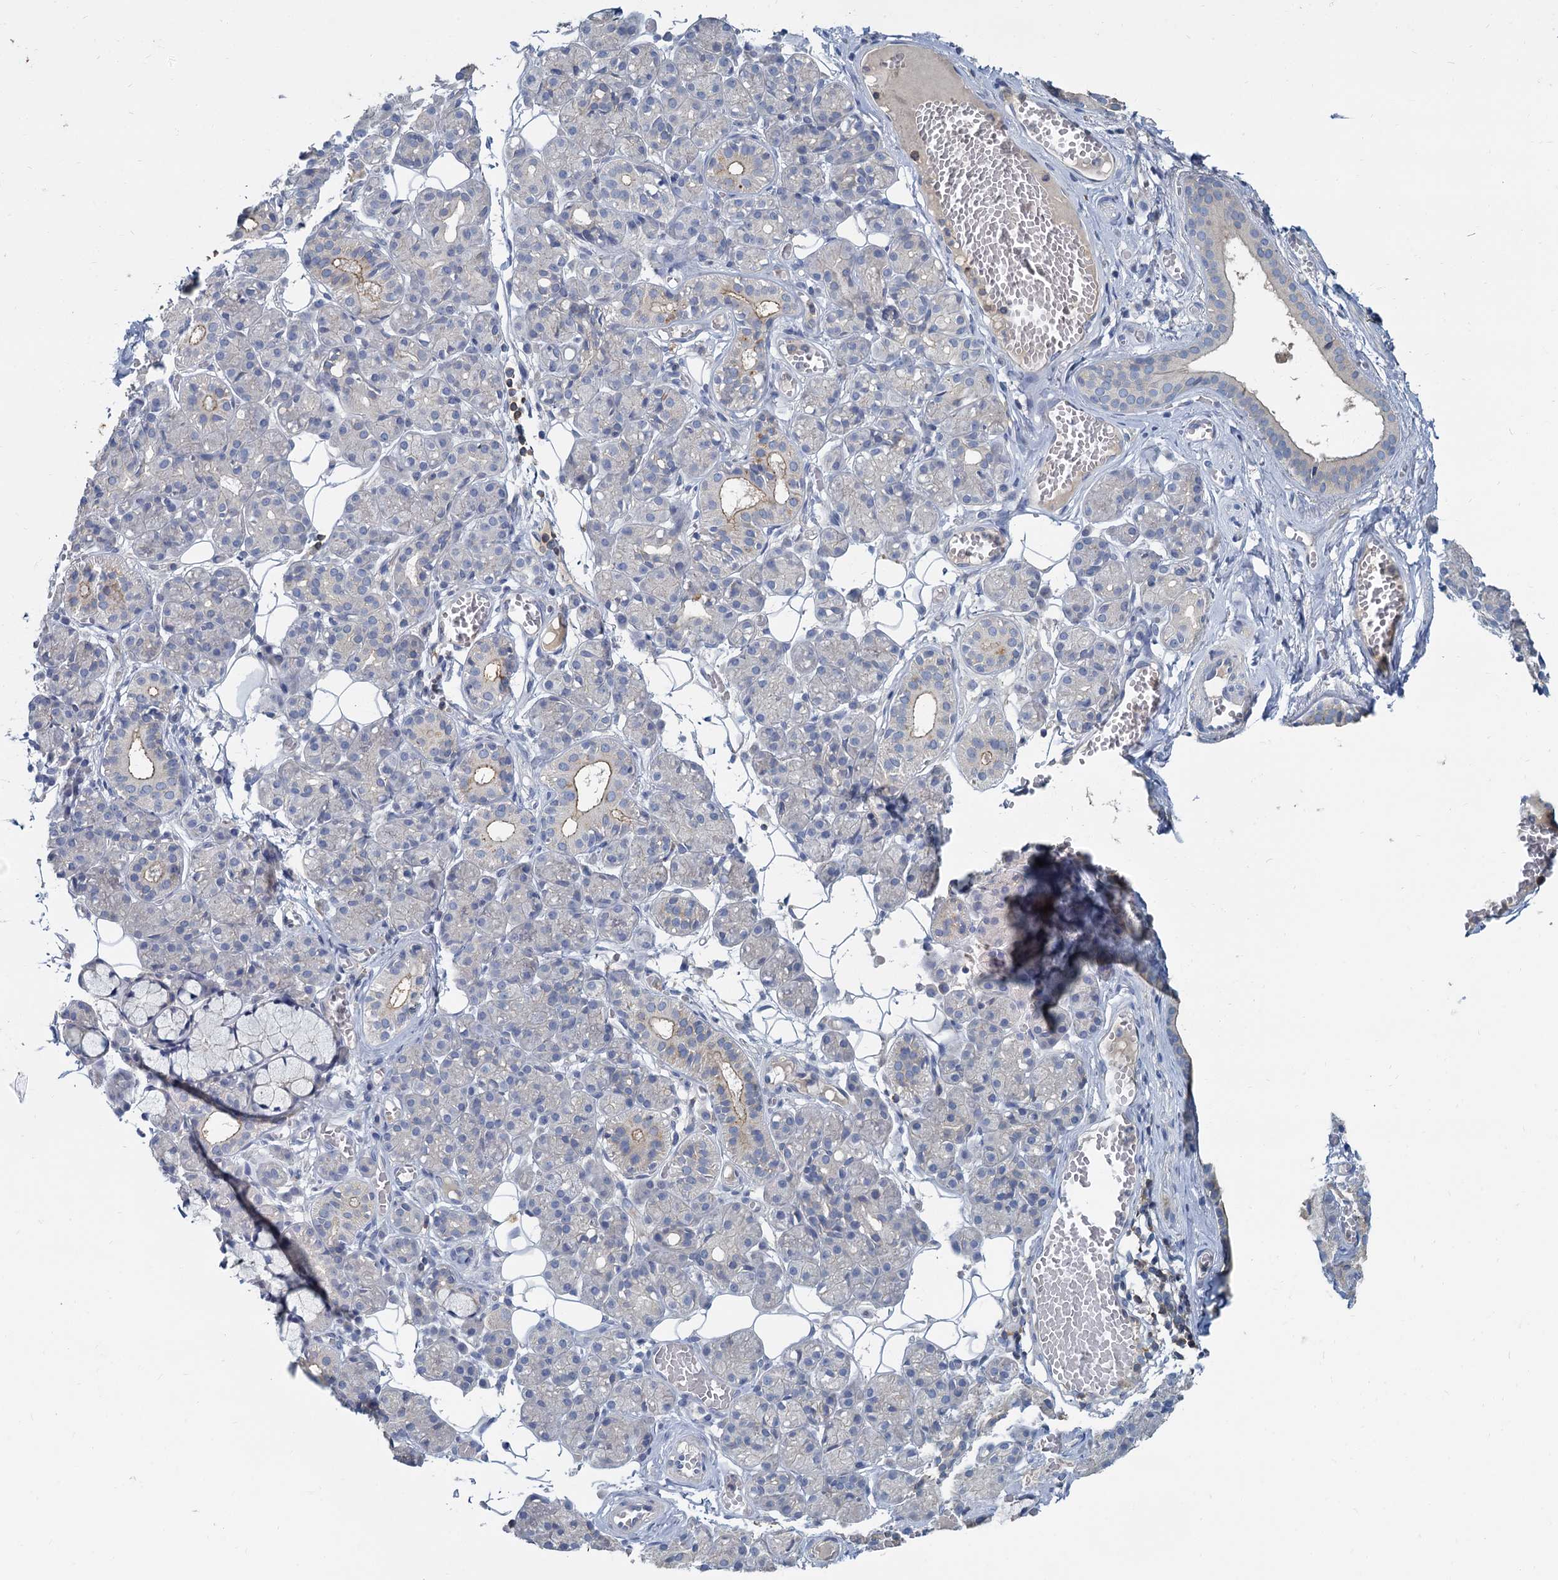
{"staining": {"intensity": "weak", "quantity": "<25%", "location": "cytoplasmic/membranous"}, "tissue": "salivary gland", "cell_type": "Glandular cells", "image_type": "normal", "snomed": [{"axis": "morphology", "description": "Normal tissue, NOS"}, {"axis": "topography", "description": "Salivary gland"}], "caption": "Immunohistochemistry (IHC) histopathology image of normal salivary gland stained for a protein (brown), which reveals no expression in glandular cells. (DAB immunohistochemistry (IHC), high magnification).", "gene": "ACSM3", "patient": {"sex": "male", "age": 63}}